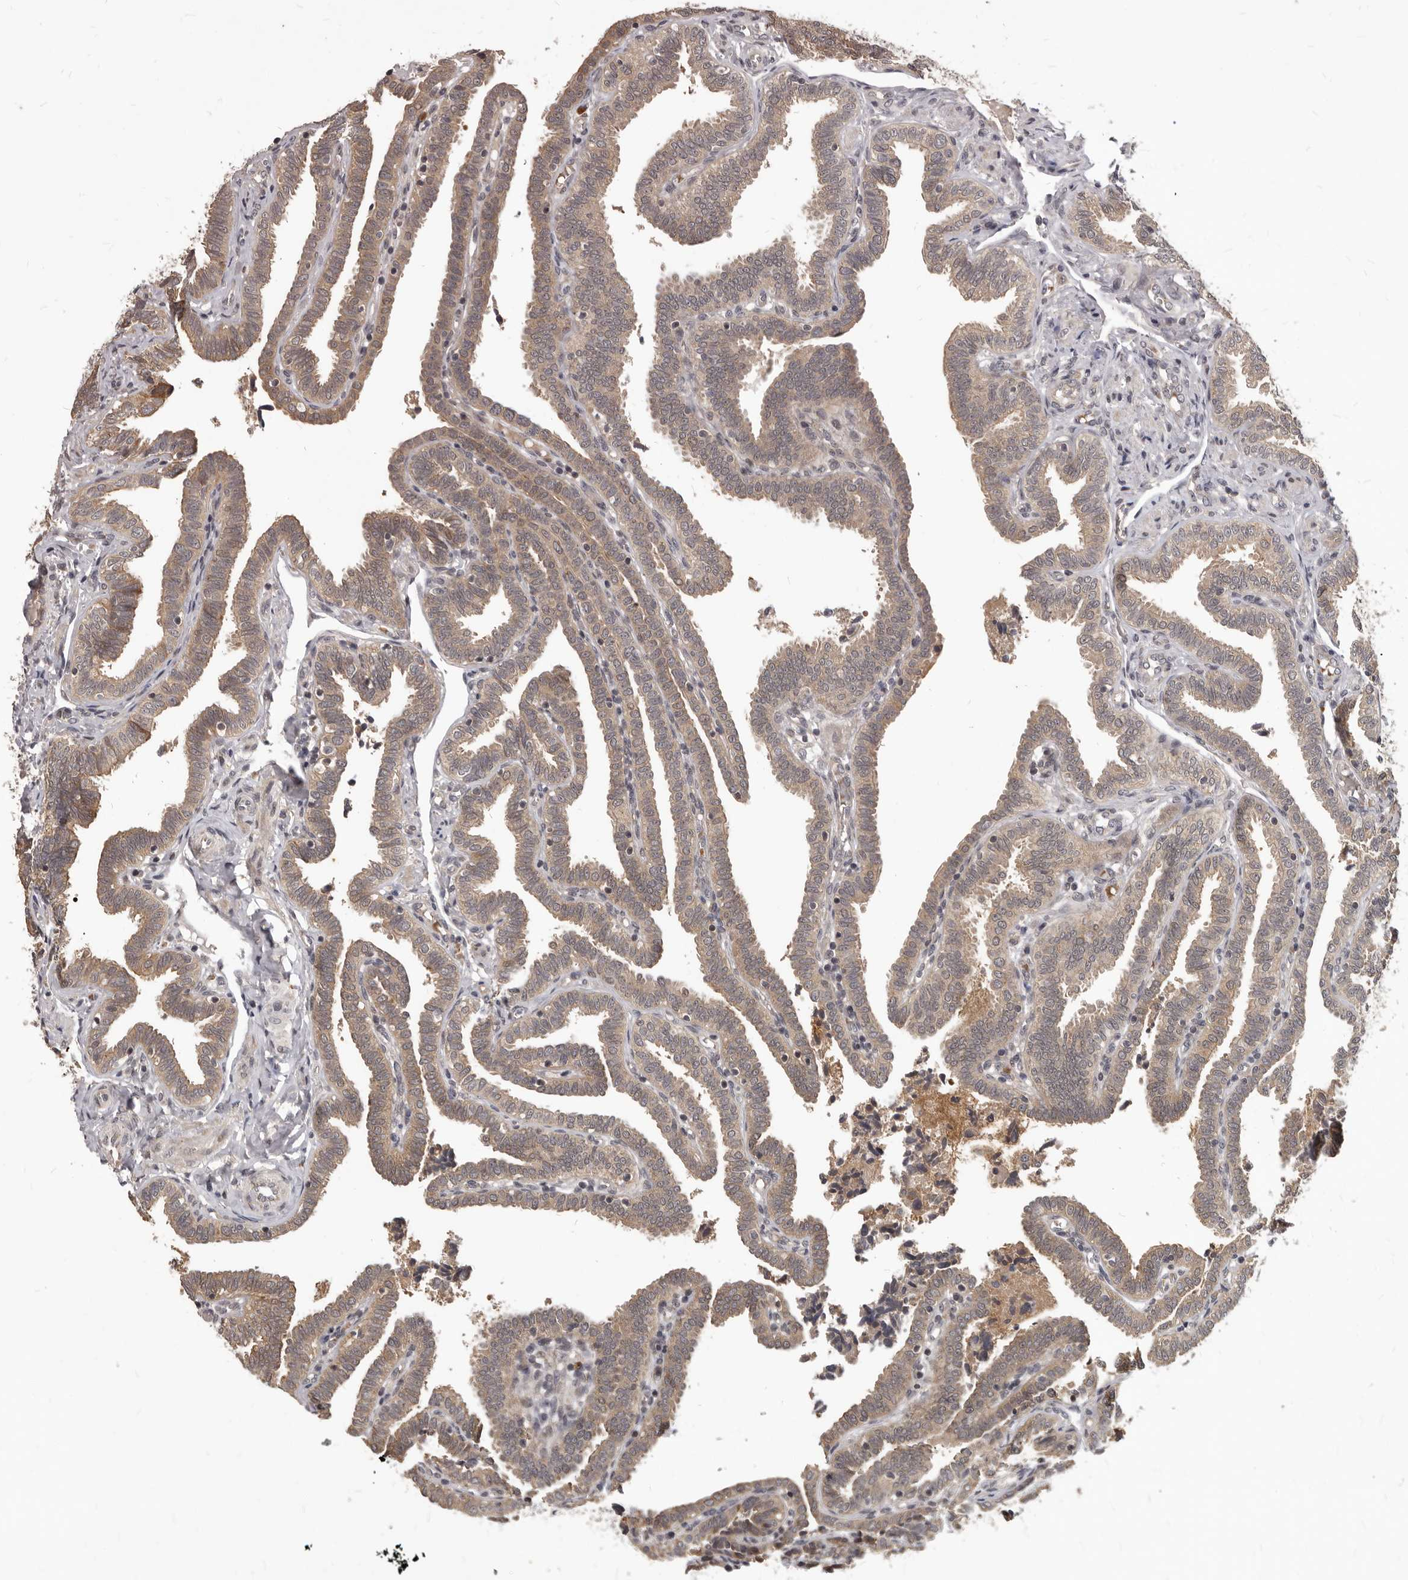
{"staining": {"intensity": "moderate", "quantity": ">75%", "location": "cytoplasmic/membranous"}, "tissue": "fallopian tube", "cell_type": "Glandular cells", "image_type": "normal", "snomed": [{"axis": "morphology", "description": "Normal tissue, NOS"}, {"axis": "topography", "description": "Fallopian tube"}], "caption": "Immunohistochemical staining of unremarkable fallopian tube shows medium levels of moderate cytoplasmic/membranous positivity in approximately >75% of glandular cells.", "gene": "GABPB2", "patient": {"sex": "female", "age": 39}}